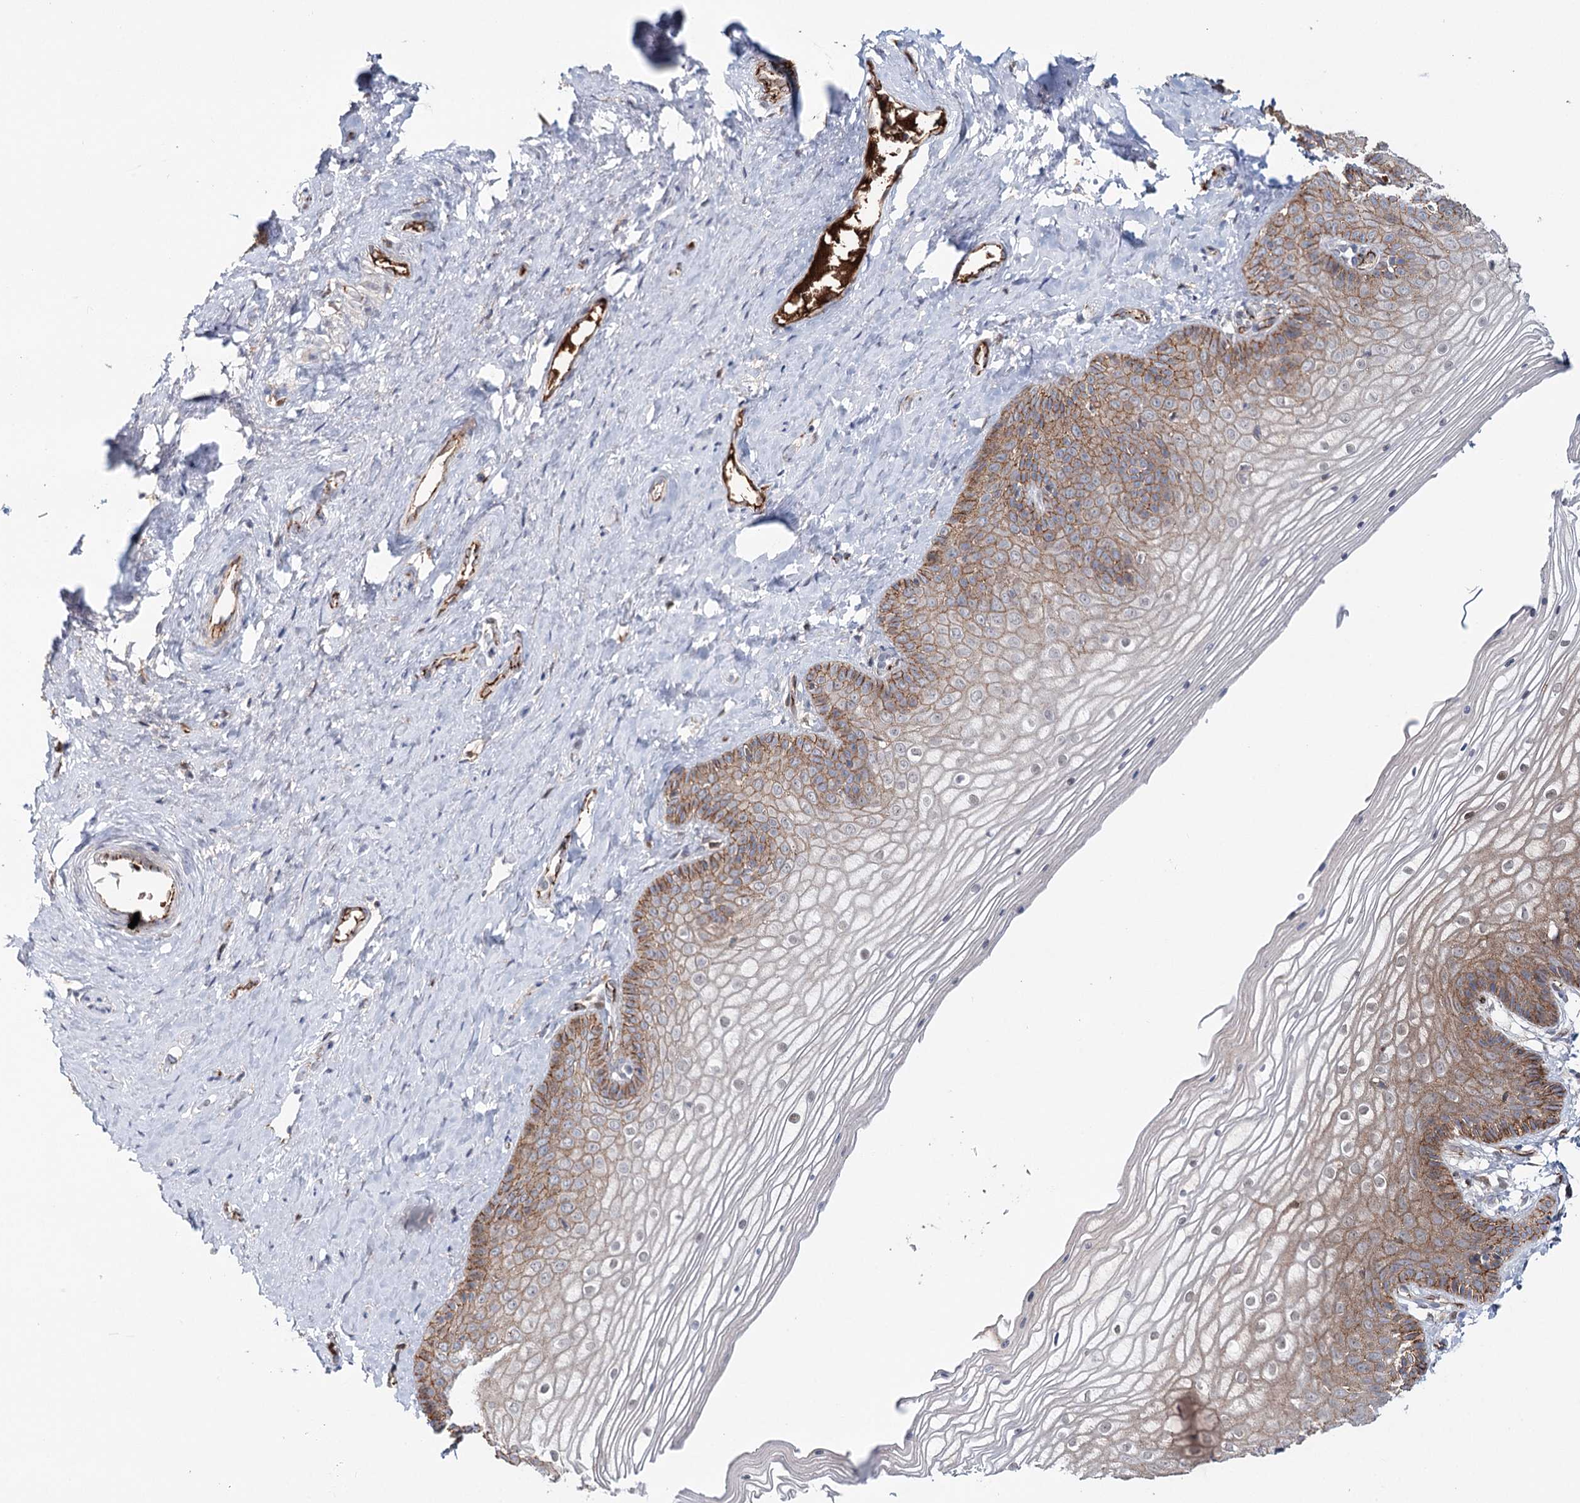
{"staining": {"intensity": "moderate", "quantity": ">75%", "location": "cytoplasmic/membranous"}, "tissue": "vagina", "cell_type": "Squamous epithelial cells", "image_type": "normal", "snomed": [{"axis": "morphology", "description": "Normal tissue, NOS"}, {"axis": "topography", "description": "Vagina"}, {"axis": "topography", "description": "Cervix"}], "caption": "Immunohistochemical staining of benign human vagina exhibits medium levels of moderate cytoplasmic/membranous expression in about >75% of squamous epithelial cells.", "gene": "PKP4", "patient": {"sex": "female", "age": 40}}